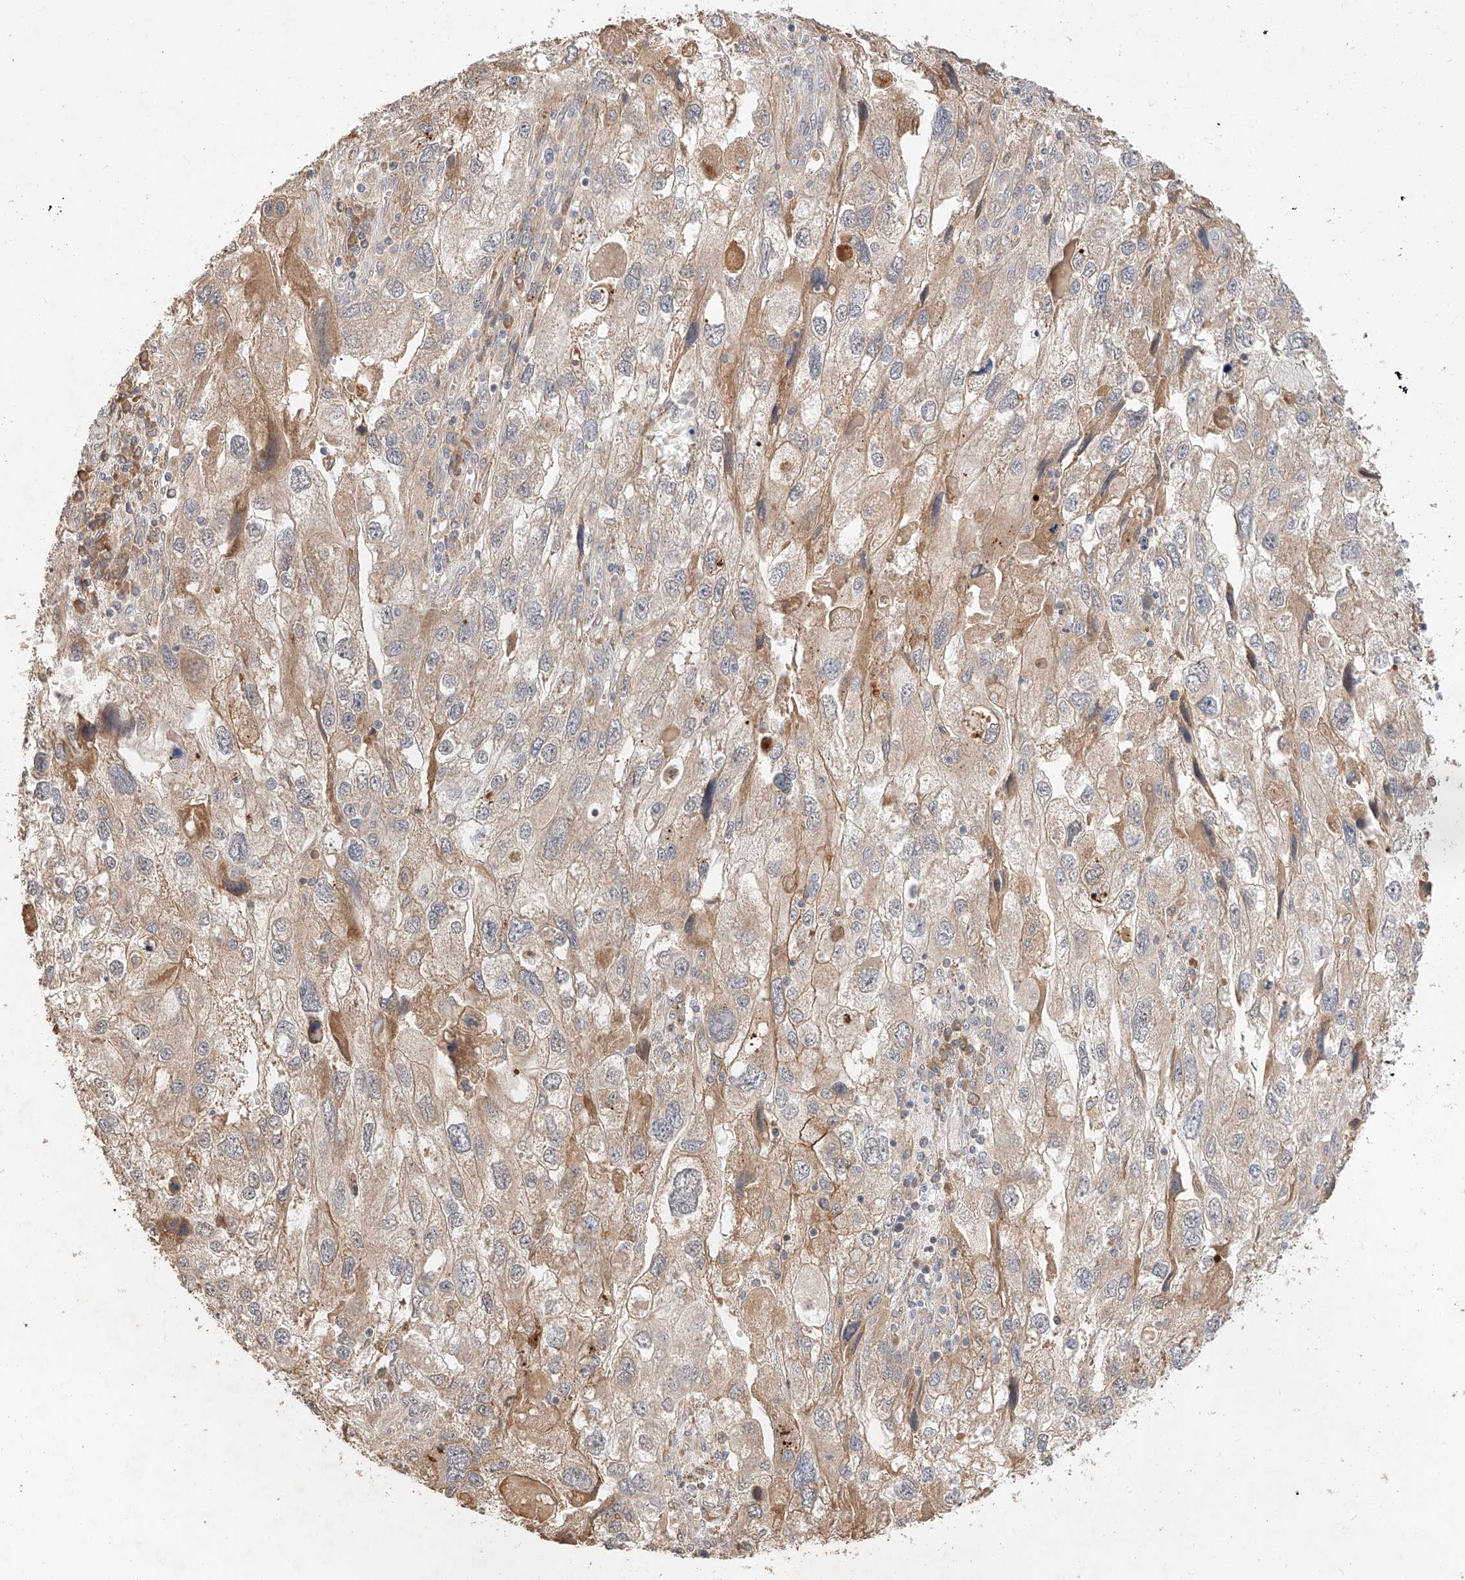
{"staining": {"intensity": "weak", "quantity": "25%-75%", "location": "cytoplasmic/membranous"}, "tissue": "endometrial cancer", "cell_type": "Tumor cells", "image_type": "cancer", "snomed": [{"axis": "morphology", "description": "Adenocarcinoma, NOS"}, {"axis": "topography", "description": "Endometrium"}], "caption": "Immunohistochemical staining of endometrial cancer (adenocarcinoma) displays low levels of weak cytoplasmic/membranous staining in about 25%-75% of tumor cells.", "gene": "SUSD6", "patient": {"sex": "female", "age": 49}}